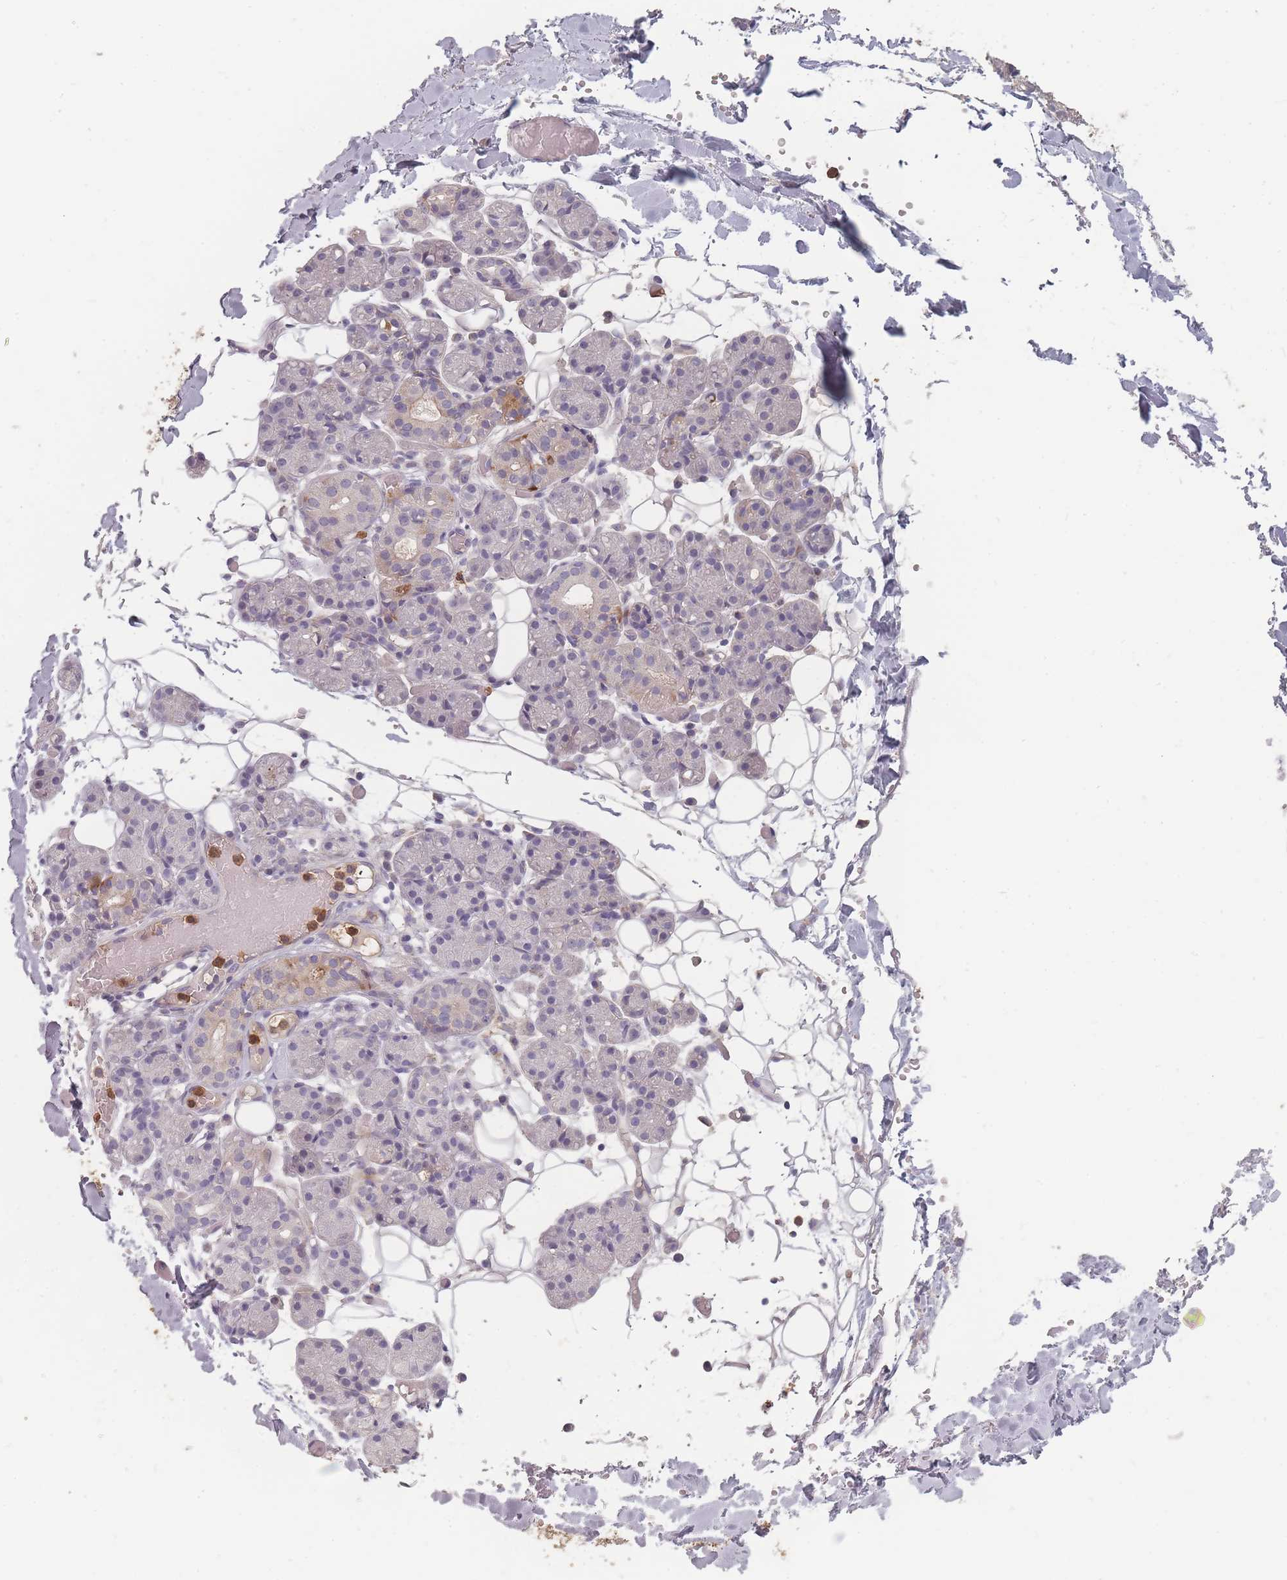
{"staining": {"intensity": "moderate", "quantity": "<25%", "location": "cytoplasmic/membranous"}, "tissue": "salivary gland", "cell_type": "Glandular cells", "image_type": "normal", "snomed": [{"axis": "morphology", "description": "Normal tissue, NOS"}, {"axis": "topography", "description": "Salivary gland"}], "caption": "IHC (DAB (3,3'-diaminobenzidine)) staining of unremarkable human salivary gland demonstrates moderate cytoplasmic/membranous protein expression in about <25% of glandular cells.", "gene": "BST1", "patient": {"sex": "male", "age": 63}}